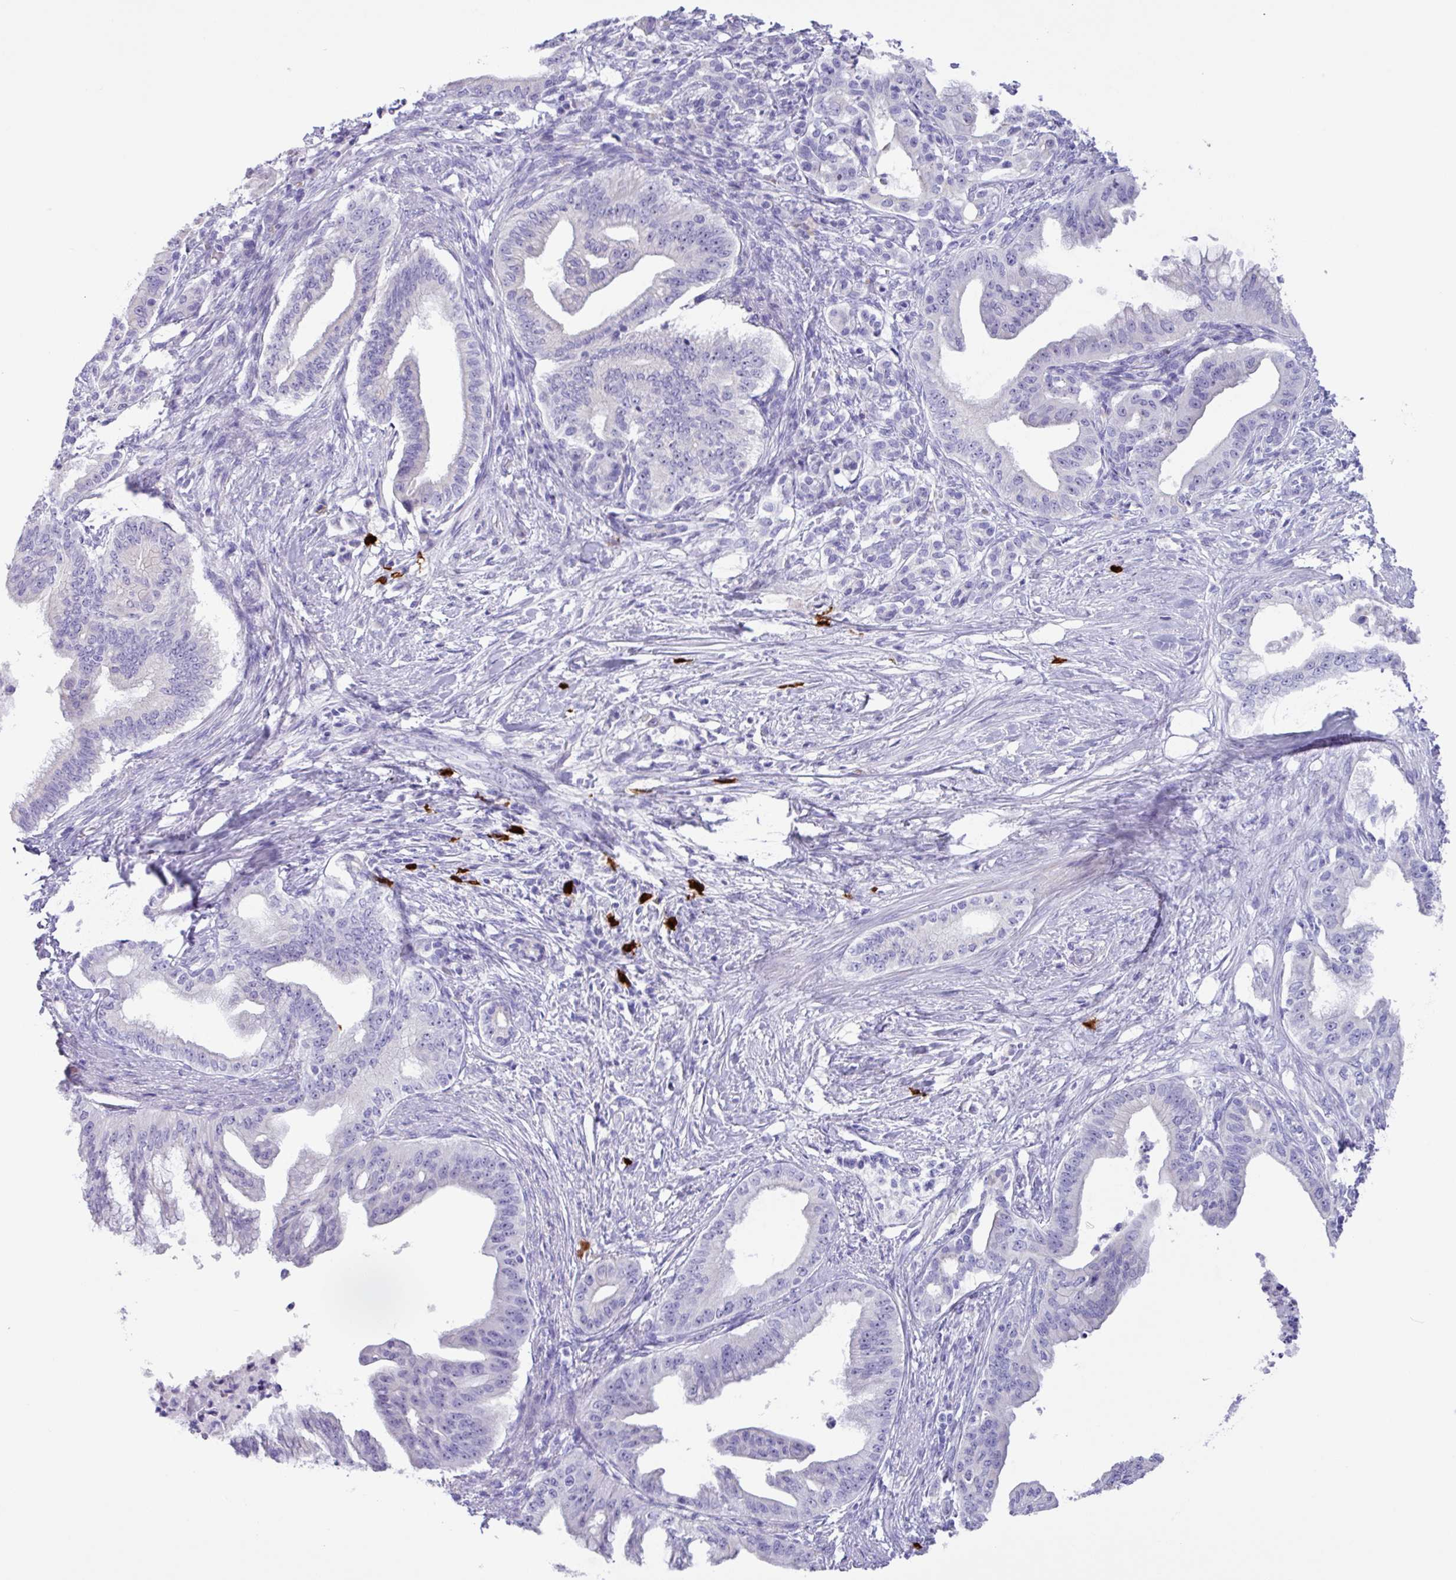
{"staining": {"intensity": "negative", "quantity": "none", "location": "none"}, "tissue": "pancreatic cancer", "cell_type": "Tumor cells", "image_type": "cancer", "snomed": [{"axis": "morphology", "description": "Adenocarcinoma, NOS"}, {"axis": "topography", "description": "Pancreas"}], "caption": "The image shows no significant positivity in tumor cells of pancreatic cancer (adenocarcinoma).", "gene": "MRM2", "patient": {"sex": "male", "age": 58}}